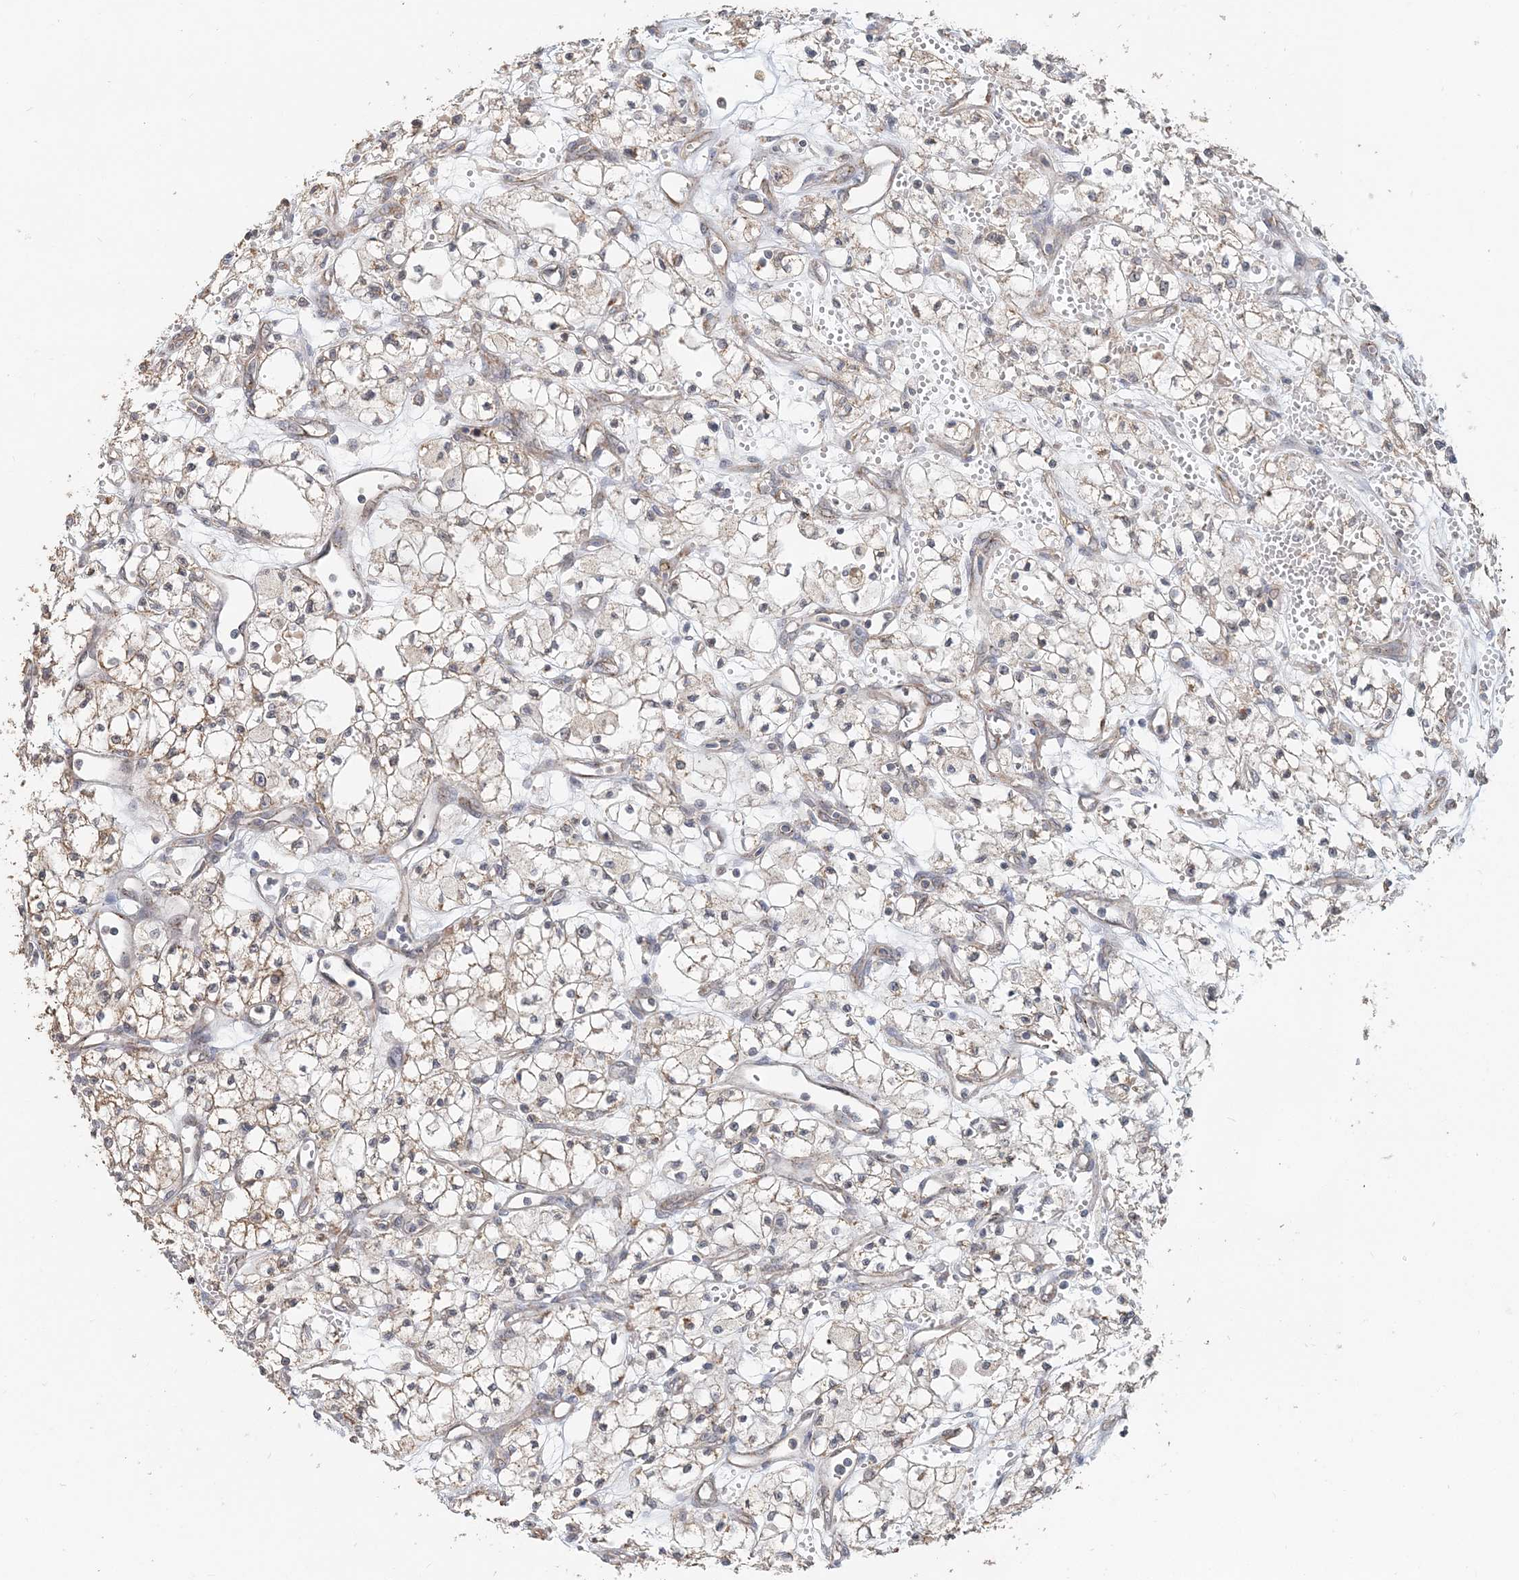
{"staining": {"intensity": "weak", "quantity": "25%-75%", "location": "cytoplasmic/membranous"}, "tissue": "renal cancer", "cell_type": "Tumor cells", "image_type": "cancer", "snomed": [{"axis": "morphology", "description": "Adenocarcinoma, NOS"}, {"axis": "topography", "description": "Kidney"}], "caption": "Renal cancer (adenocarcinoma) tissue displays weak cytoplasmic/membranous positivity in approximately 25%-75% of tumor cells", "gene": "FBXO38", "patient": {"sex": "male", "age": 59}}